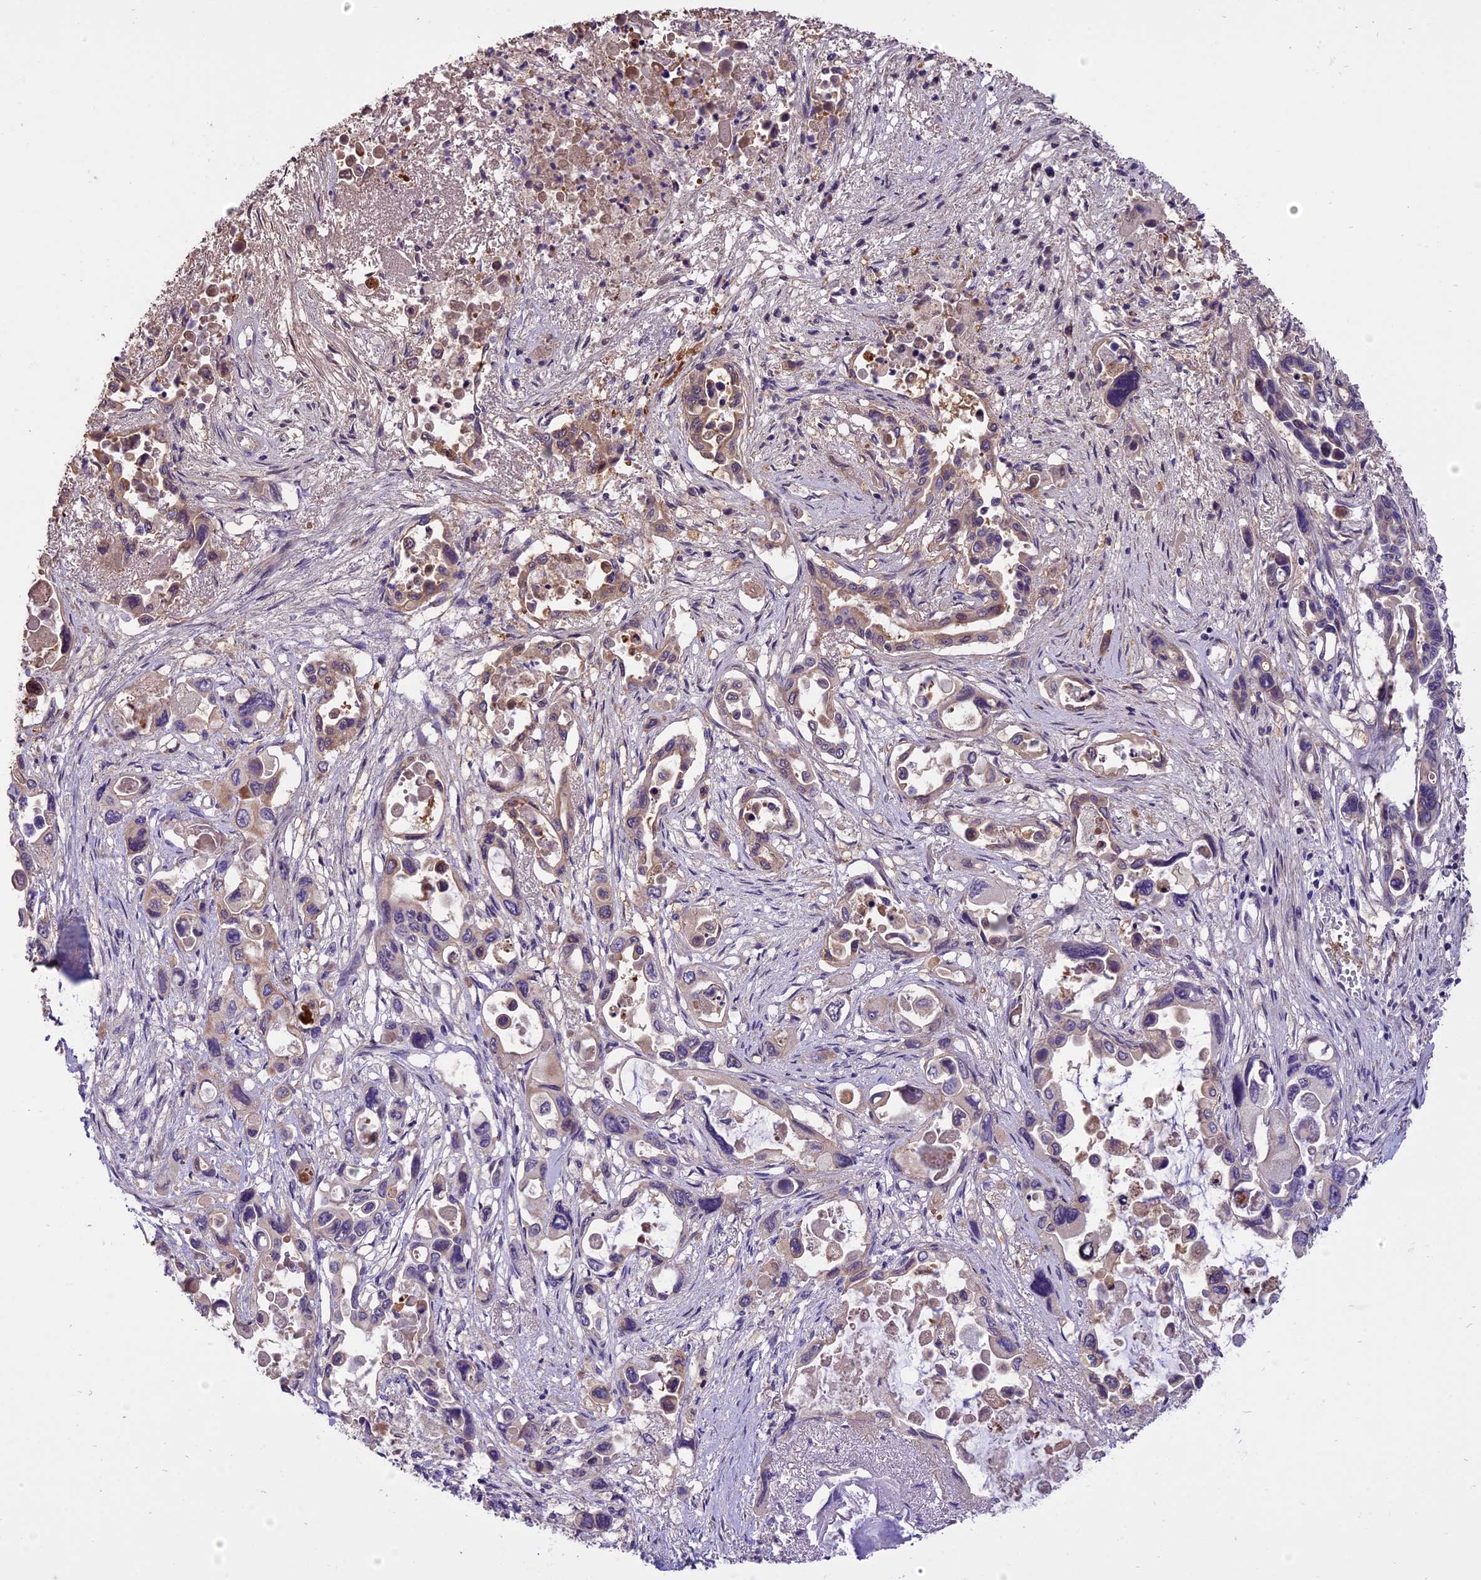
{"staining": {"intensity": "weak", "quantity": "<25%", "location": "cytoplasmic/membranous"}, "tissue": "pancreatic cancer", "cell_type": "Tumor cells", "image_type": "cancer", "snomed": [{"axis": "morphology", "description": "Adenocarcinoma, NOS"}, {"axis": "topography", "description": "Pancreas"}], "caption": "The histopathology image exhibits no significant staining in tumor cells of pancreatic cancer.", "gene": "ENHO", "patient": {"sex": "male", "age": 92}}